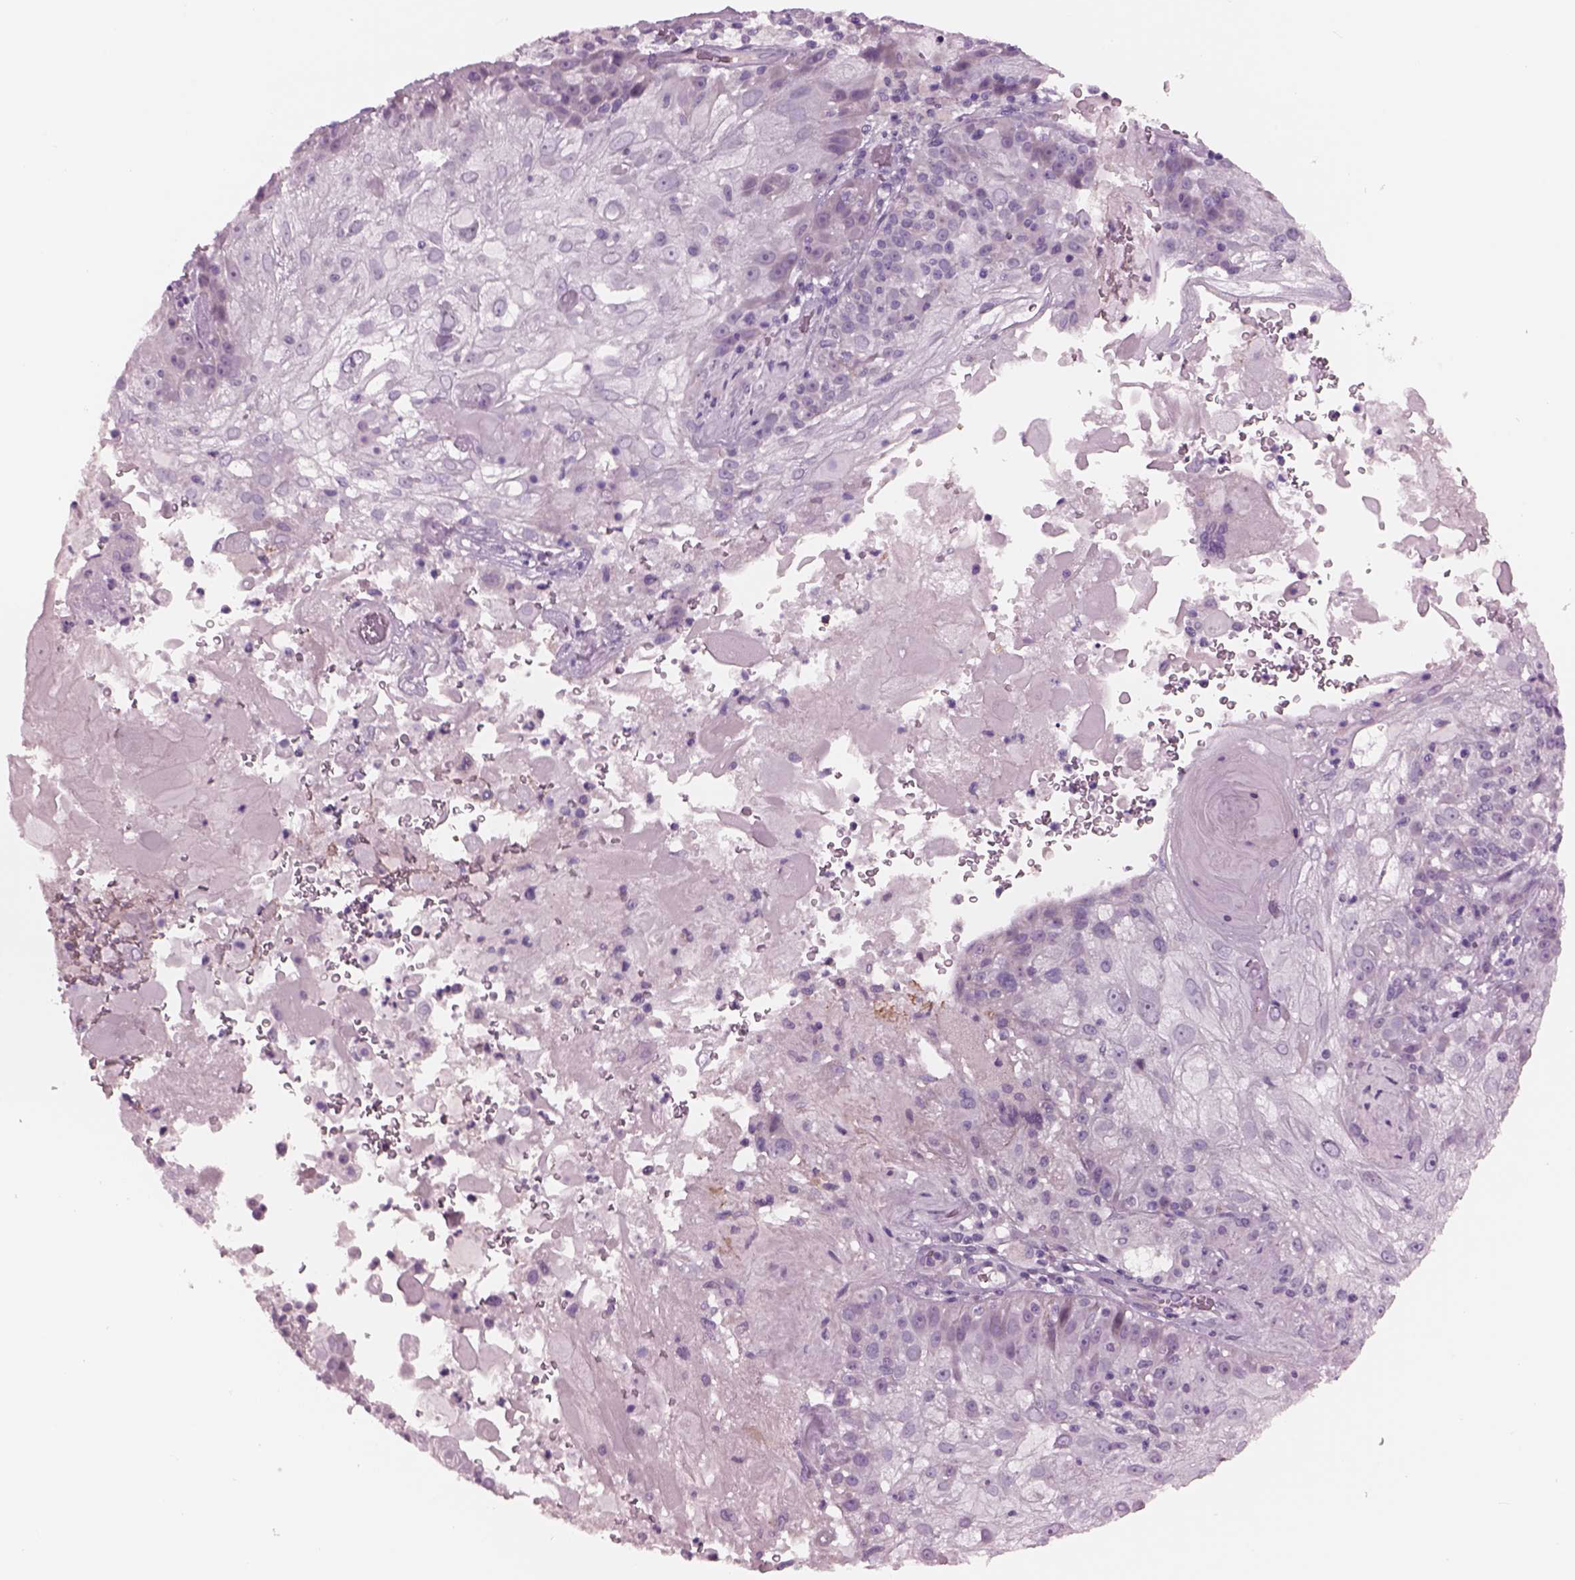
{"staining": {"intensity": "negative", "quantity": "none", "location": "none"}, "tissue": "skin cancer", "cell_type": "Tumor cells", "image_type": "cancer", "snomed": [{"axis": "morphology", "description": "Normal tissue, NOS"}, {"axis": "morphology", "description": "Squamous cell carcinoma, NOS"}, {"axis": "topography", "description": "Skin"}], "caption": "Human skin squamous cell carcinoma stained for a protein using immunohistochemistry (IHC) exhibits no expression in tumor cells.", "gene": "CYLC1", "patient": {"sex": "female", "age": 83}}